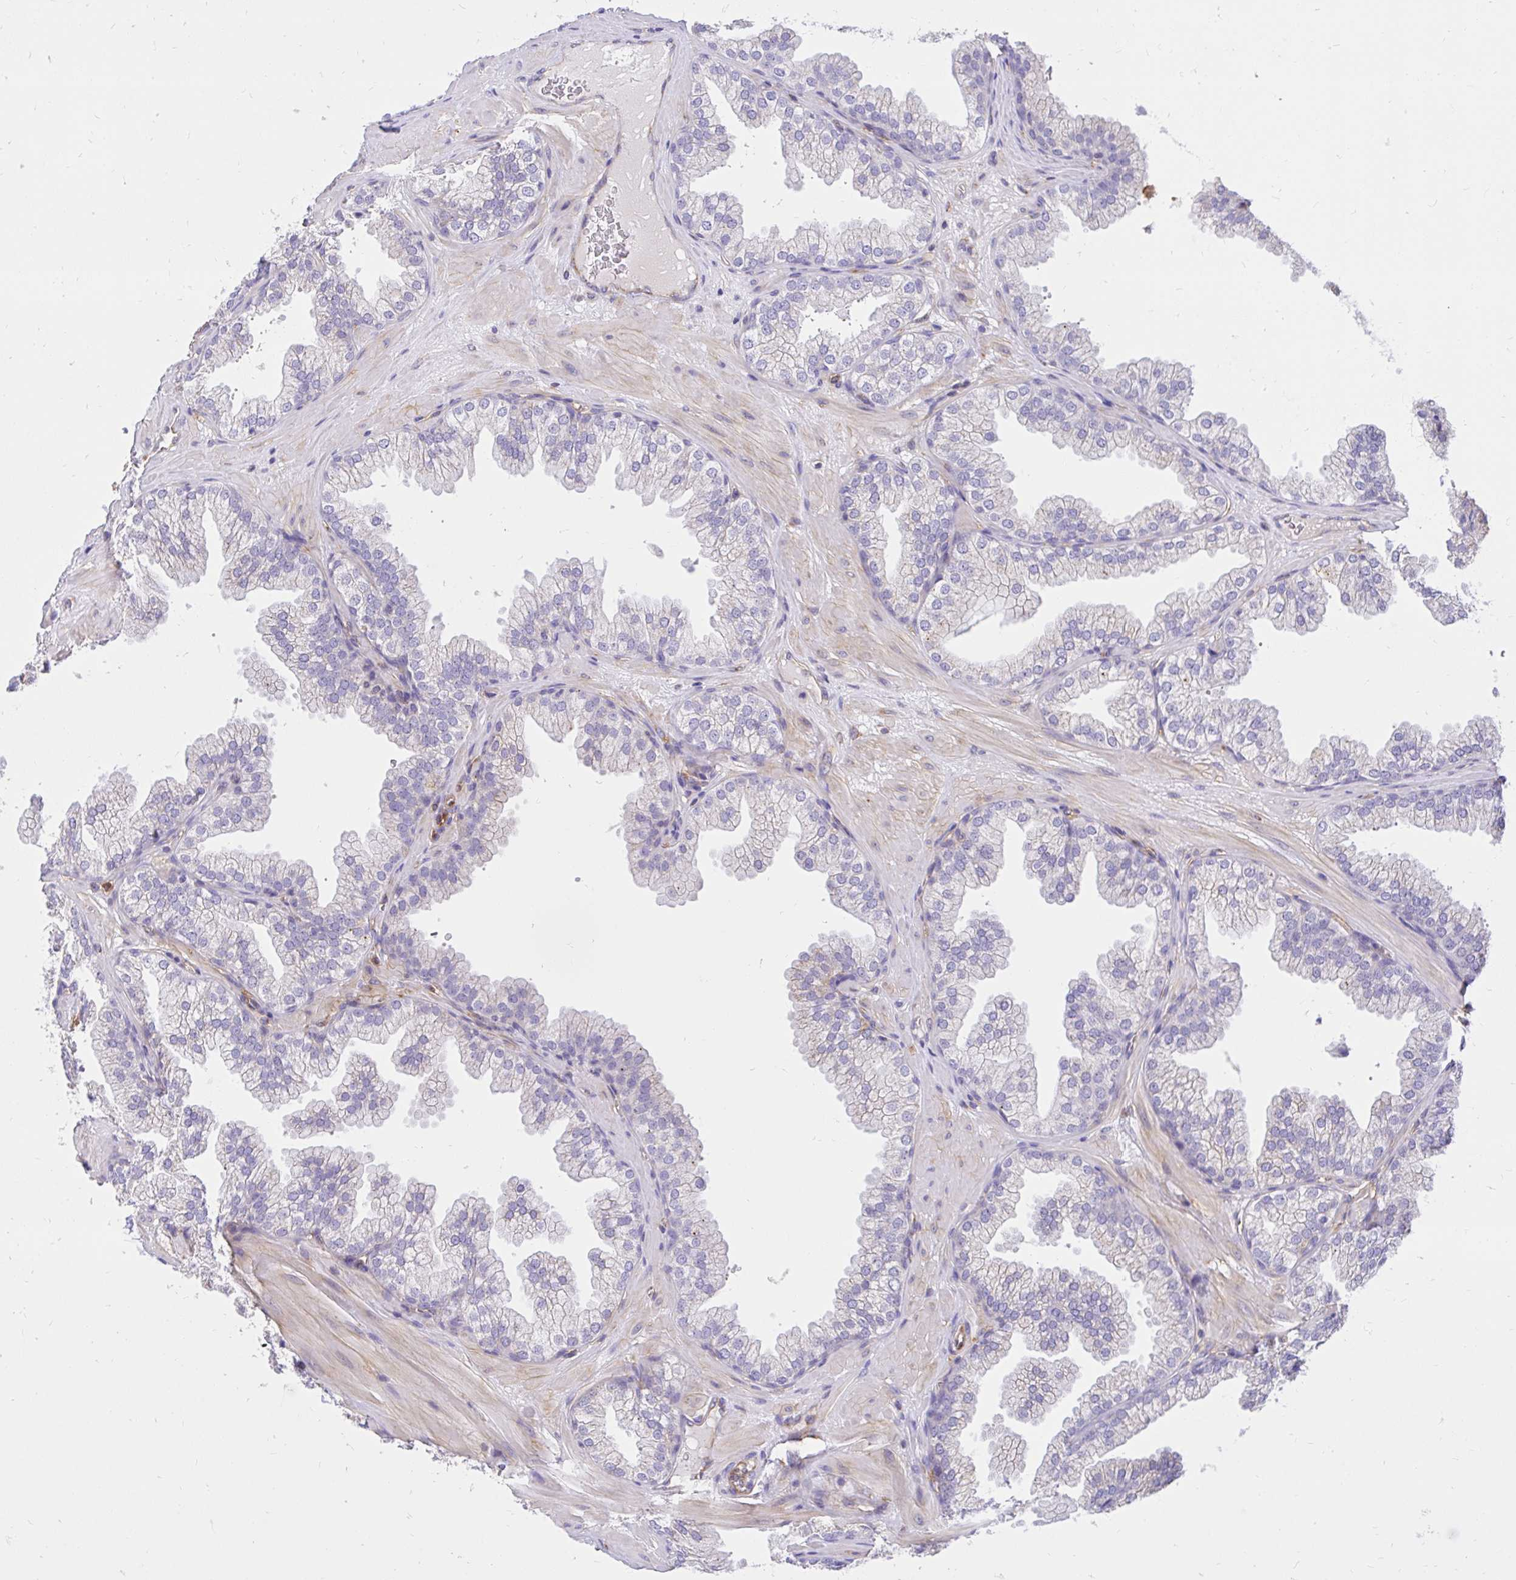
{"staining": {"intensity": "negative", "quantity": "none", "location": "none"}, "tissue": "prostate", "cell_type": "Glandular cells", "image_type": "normal", "snomed": [{"axis": "morphology", "description": "Normal tissue, NOS"}, {"axis": "topography", "description": "Prostate"}], "caption": "The micrograph shows no significant positivity in glandular cells of prostate. (Immunohistochemistry, brightfield microscopy, high magnification).", "gene": "ABCB10", "patient": {"sex": "male", "age": 37}}